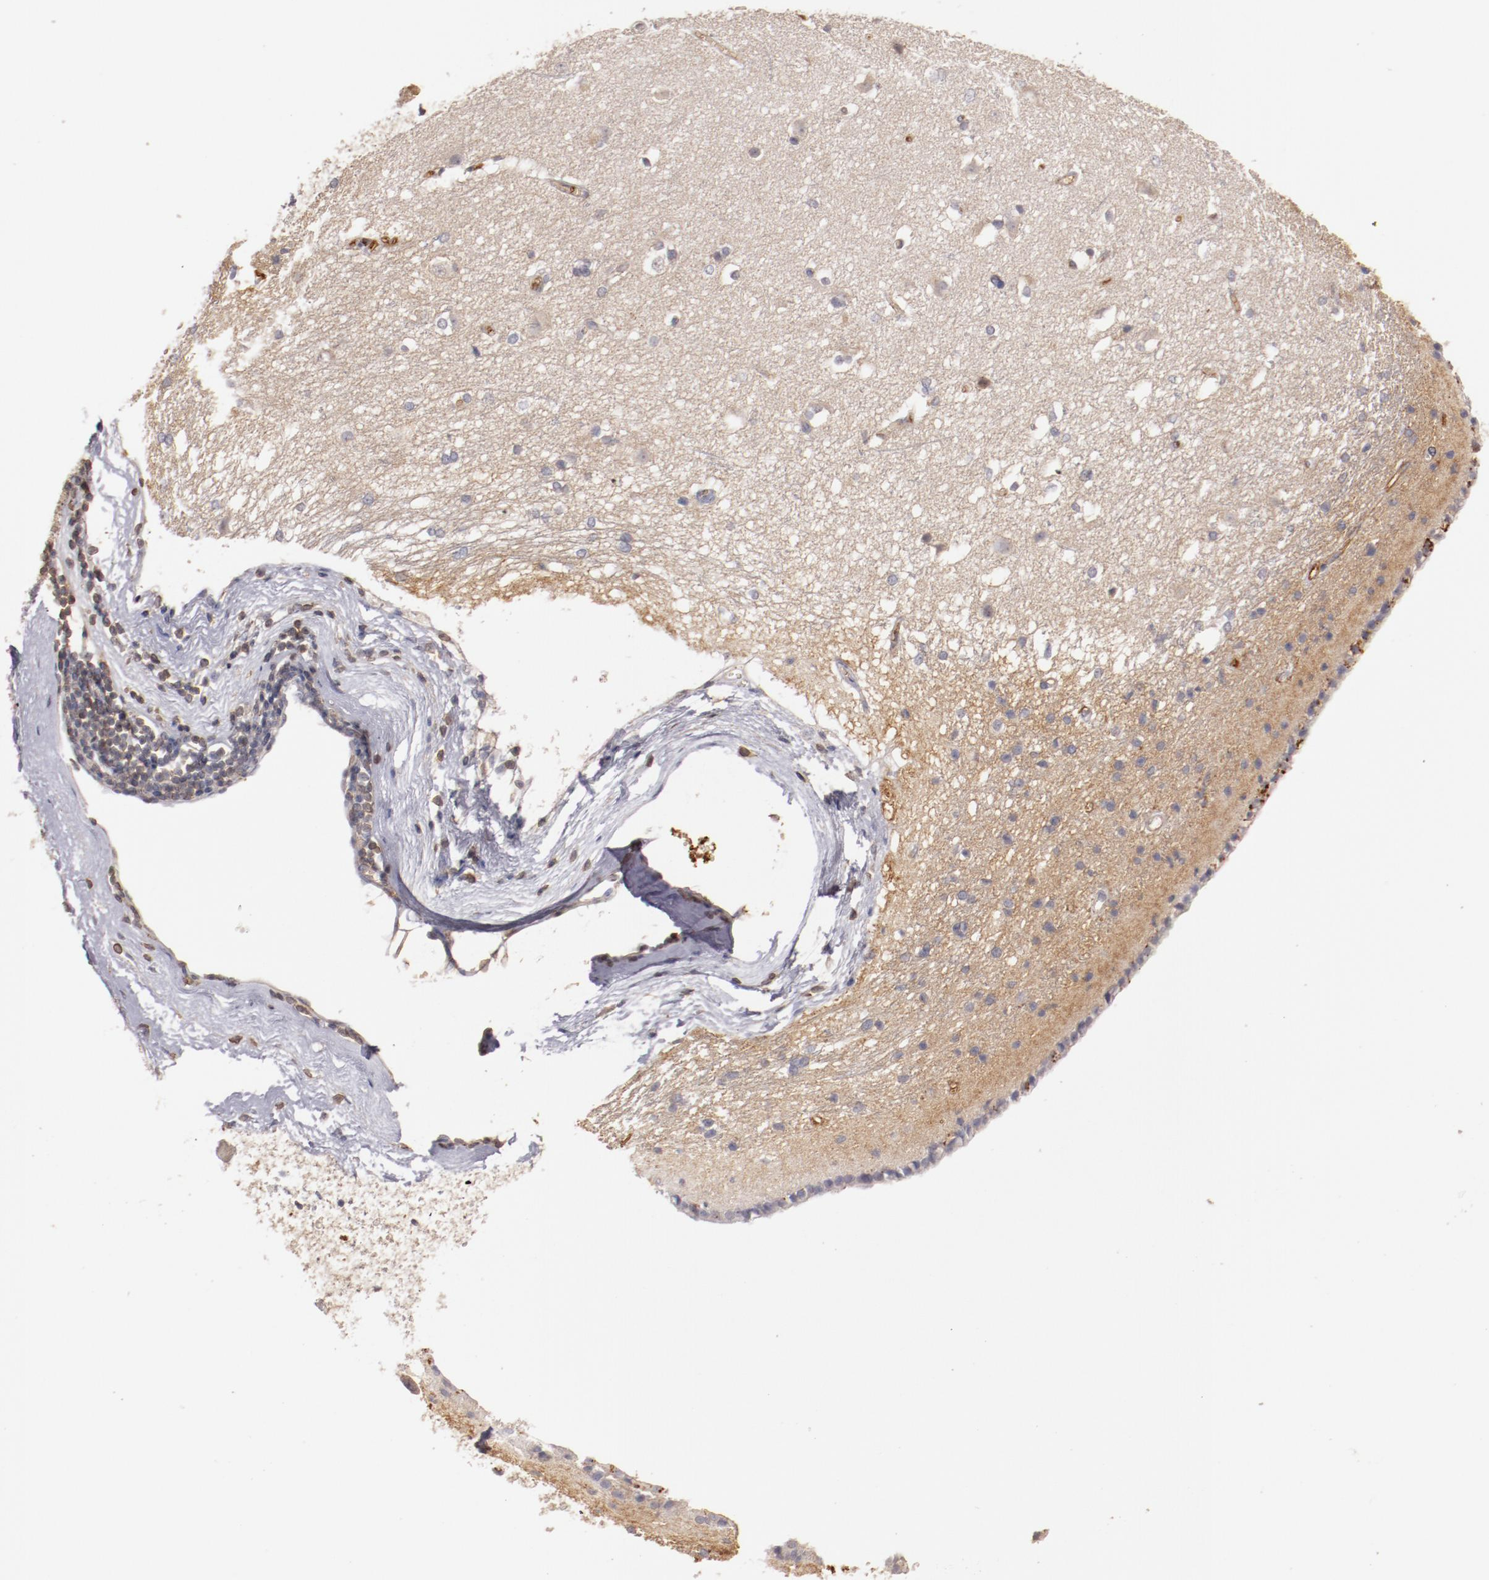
{"staining": {"intensity": "negative", "quantity": "none", "location": "none"}, "tissue": "caudate", "cell_type": "Glial cells", "image_type": "normal", "snomed": [{"axis": "morphology", "description": "Normal tissue, NOS"}, {"axis": "topography", "description": "Lateral ventricle wall"}], "caption": "This is an immunohistochemistry (IHC) photomicrograph of normal human caudate. There is no staining in glial cells.", "gene": "MBL2", "patient": {"sex": "female", "age": 19}}